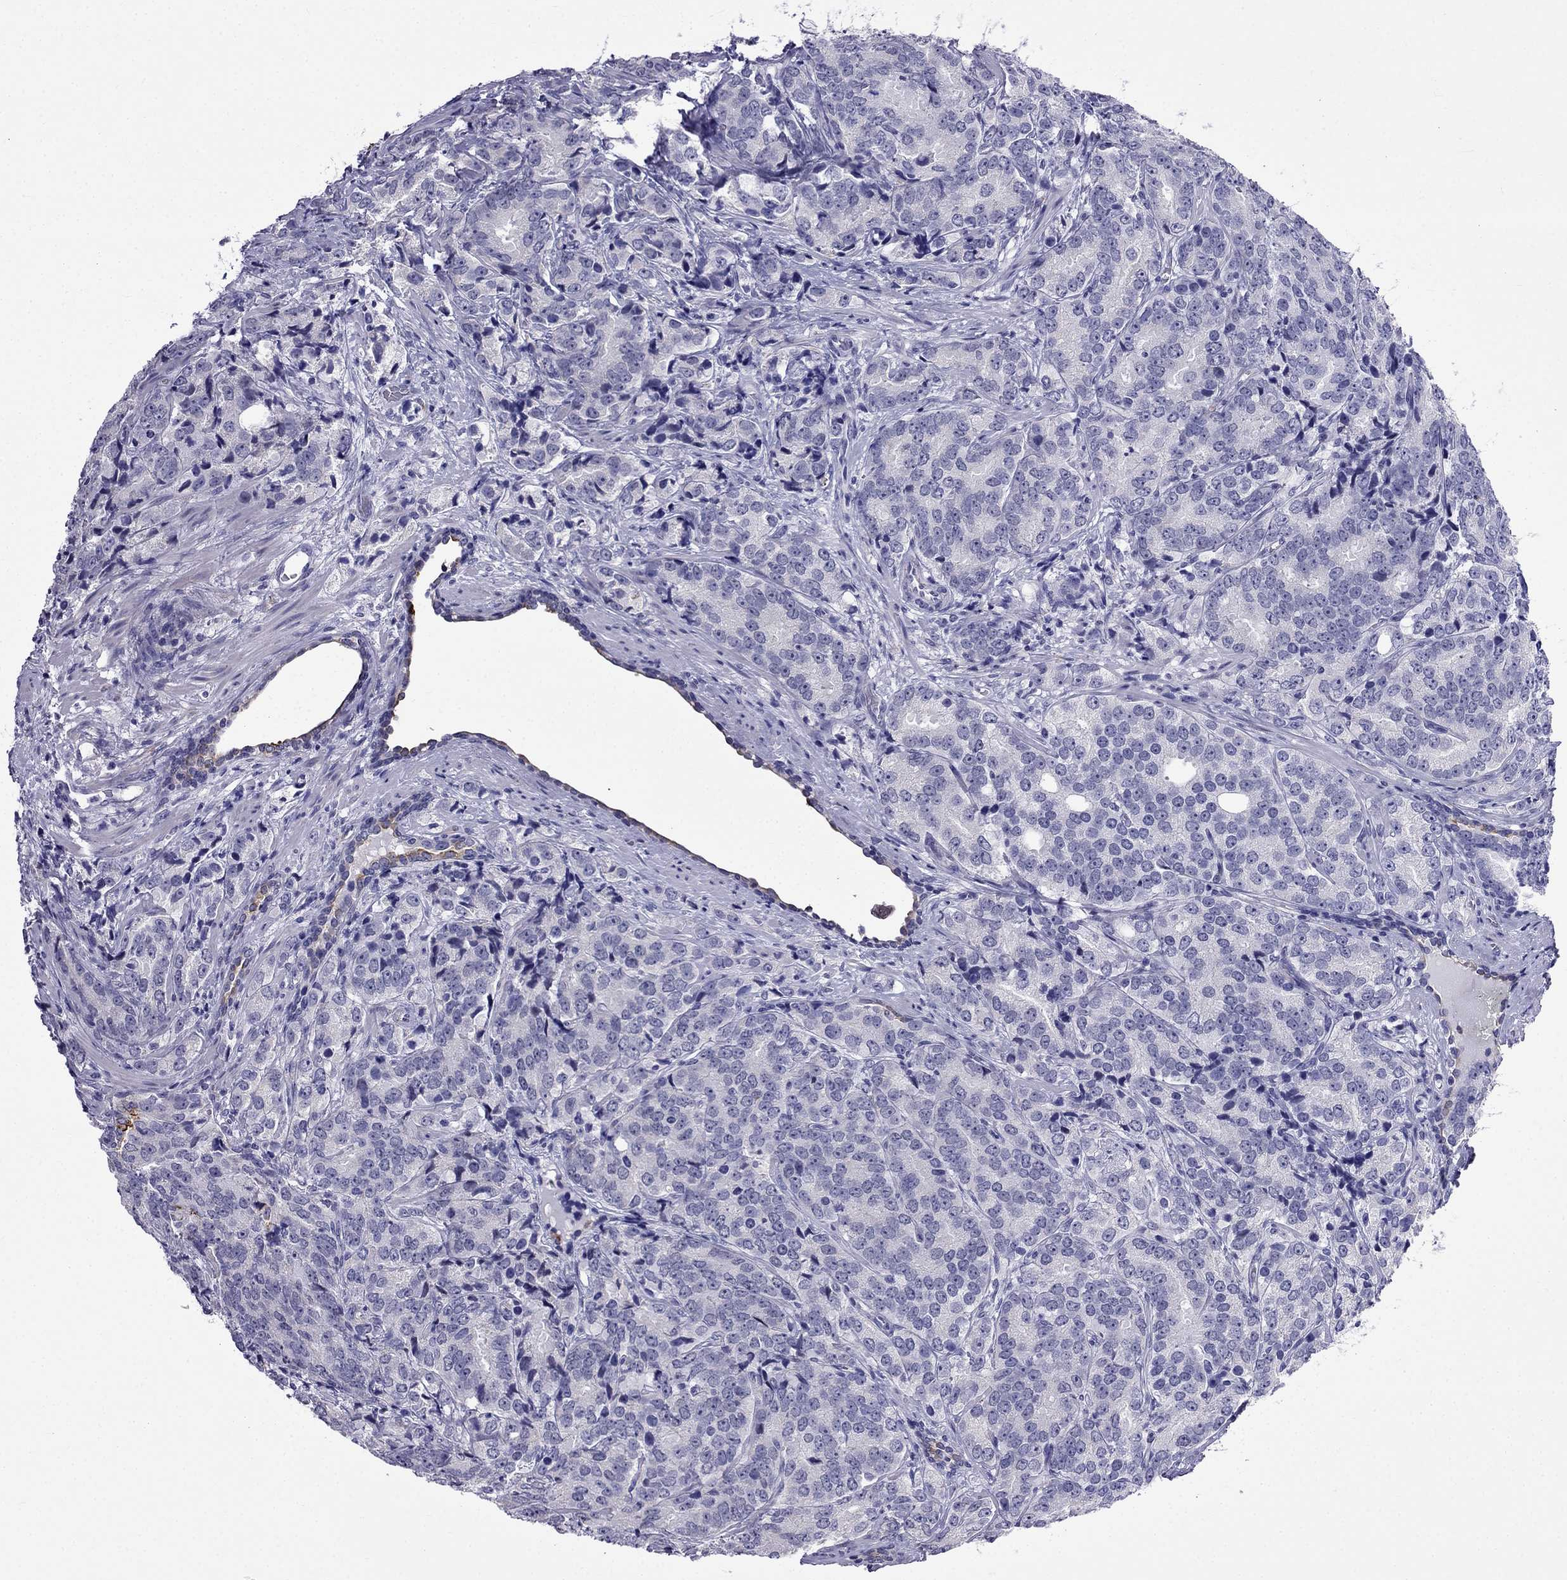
{"staining": {"intensity": "negative", "quantity": "none", "location": "none"}, "tissue": "prostate cancer", "cell_type": "Tumor cells", "image_type": "cancer", "snomed": [{"axis": "morphology", "description": "Adenocarcinoma, NOS"}, {"axis": "topography", "description": "Prostate"}], "caption": "Prostate adenocarcinoma stained for a protein using immunohistochemistry (IHC) shows no staining tumor cells.", "gene": "MGP", "patient": {"sex": "male", "age": 71}}